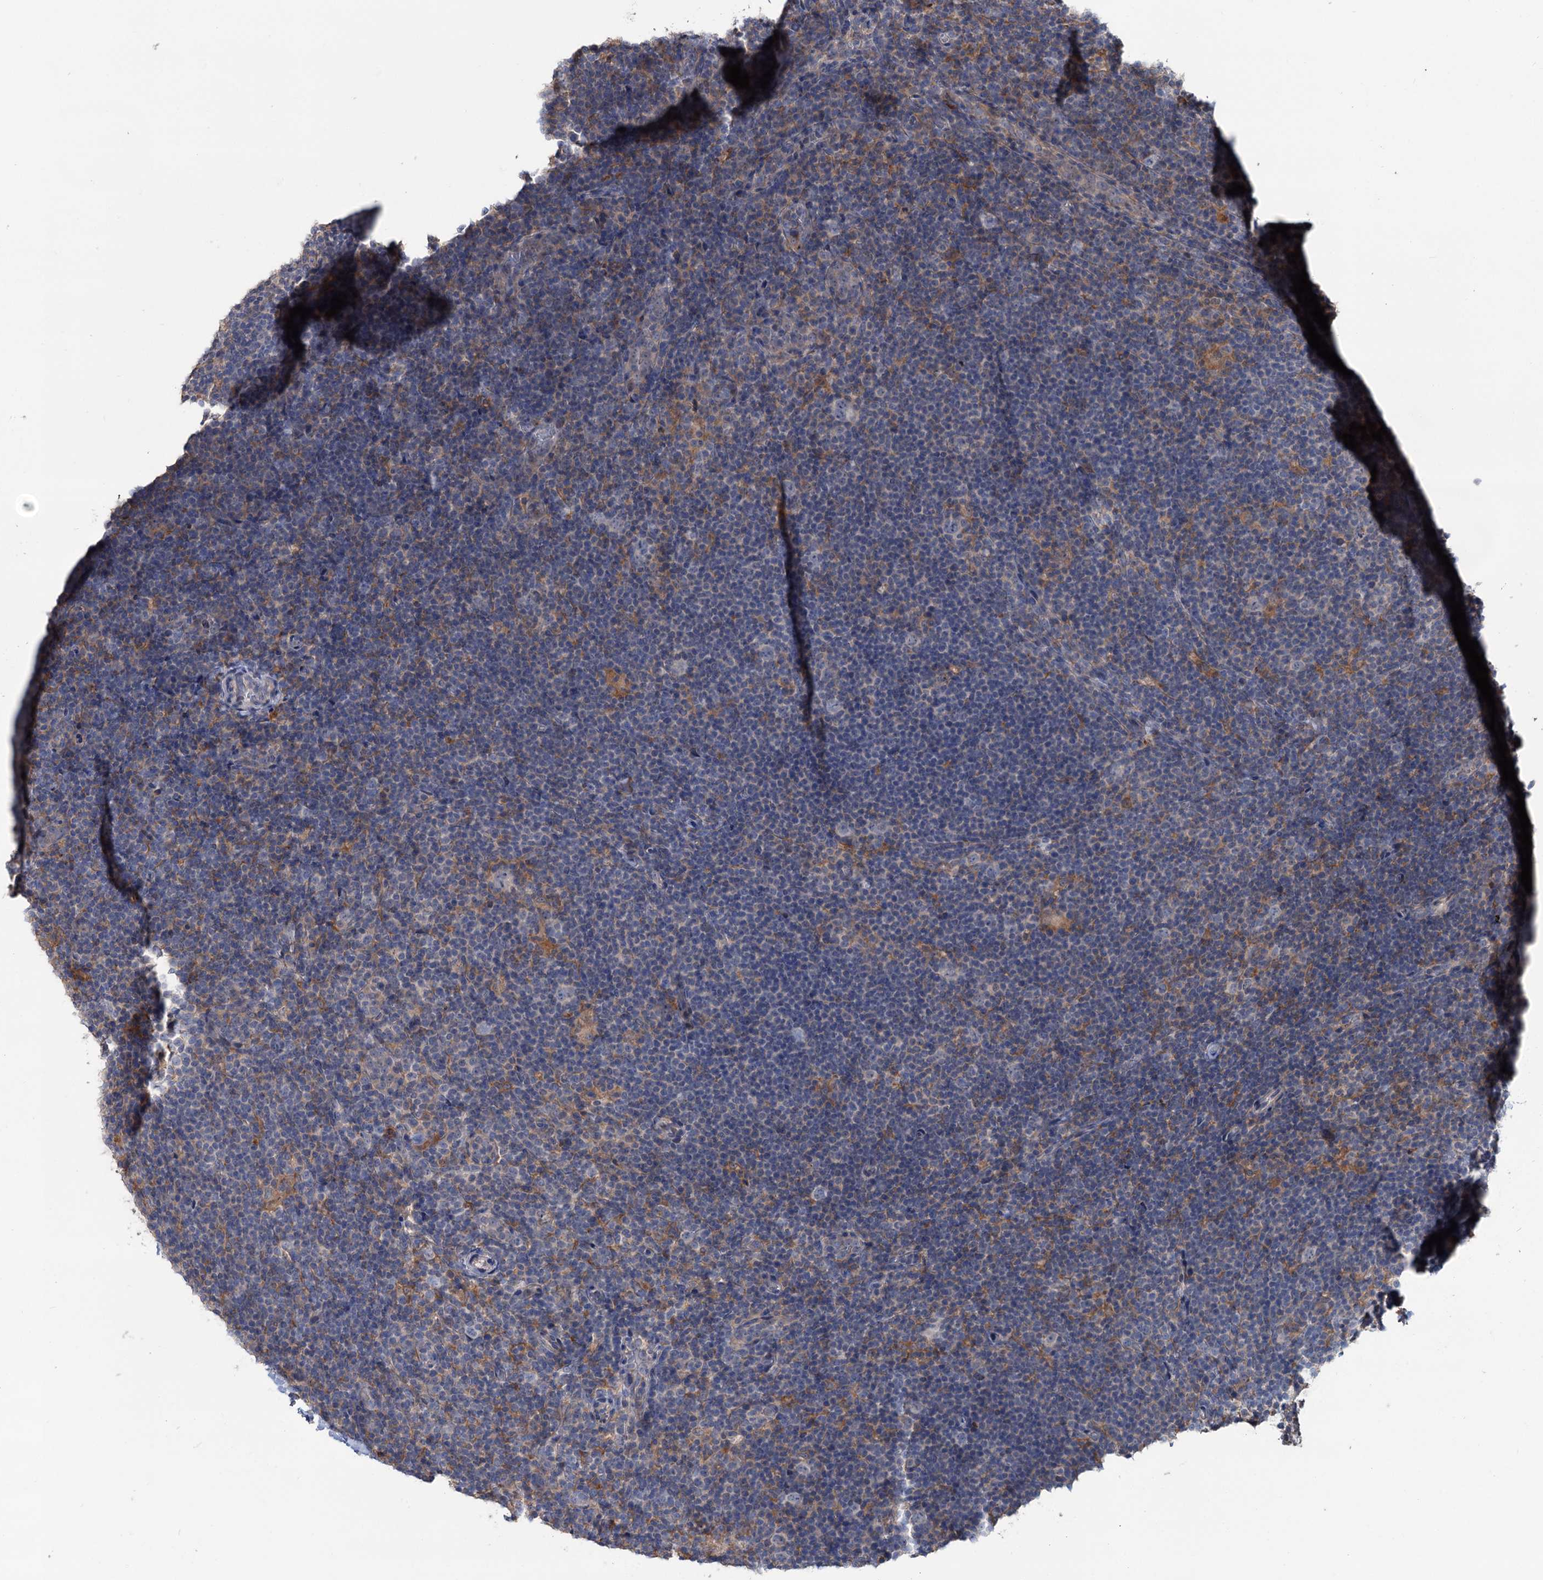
{"staining": {"intensity": "negative", "quantity": "none", "location": "none"}, "tissue": "lymphoma", "cell_type": "Tumor cells", "image_type": "cancer", "snomed": [{"axis": "morphology", "description": "Hodgkin's disease, NOS"}, {"axis": "topography", "description": "Lymph node"}], "caption": "Immunohistochemistry (IHC) micrograph of Hodgkin's disease stained for a protein (brown), which reveals no expression in tumor cells.", "gene": "GRIP1", "patient": {"sex": "female", "age": 57}}